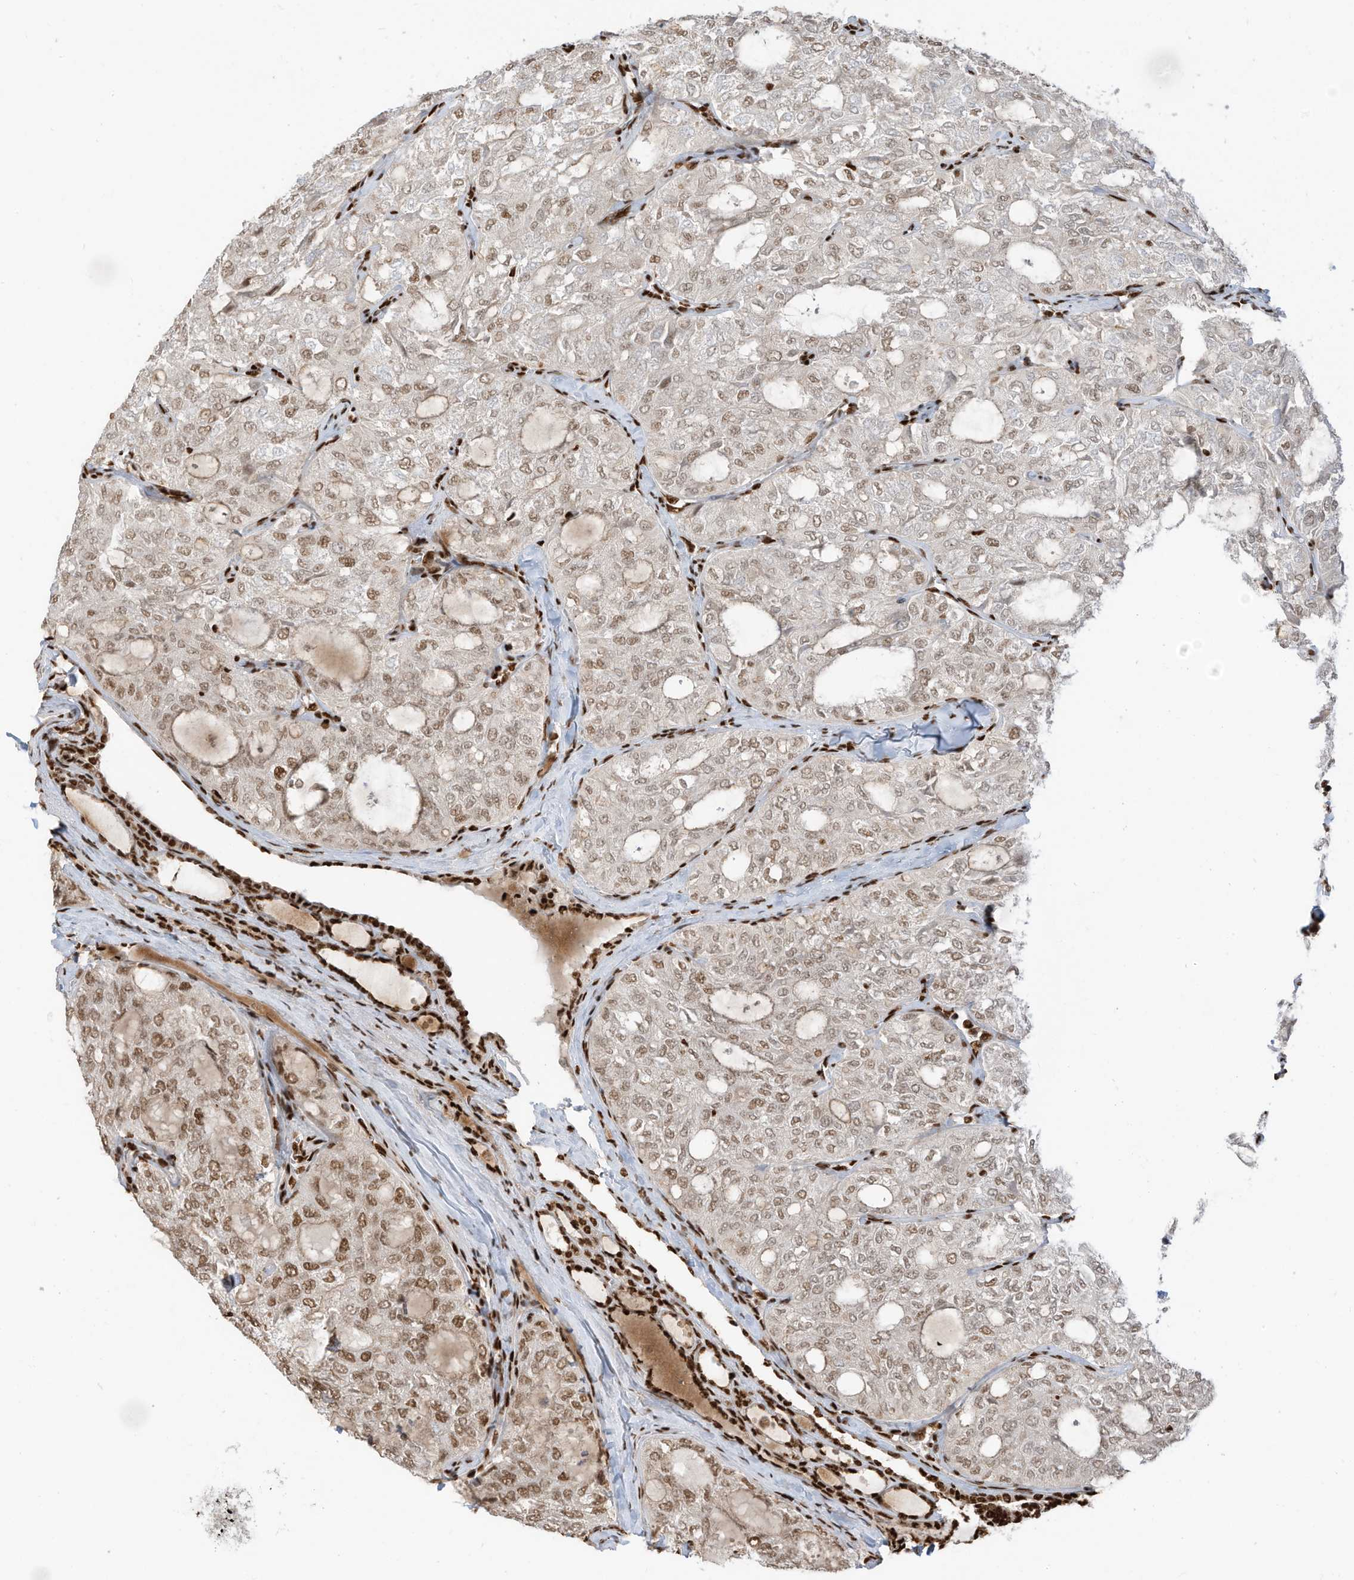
{"staining": {"intensity": "moderate", "quantity": ">75%", "location": "nuclear"}, "tissue": "thyroid cancer", "cell_type": "Tumor cells", "image_type": "cancer", "snomed": [{"axis": "morphology", "description": "Follicular adenoma carcinoma, NOS"}, {"axis": "topography", "description": "Thyroid gland"}], "caption": "Immunohistochemical staining of follicular adenoma carcinoma (thyroid) exhibits medium levels of moderate nuclear positivity in about >75% of tumor cells.", "gene": "SAMD15", "patient": {"sex": "male", "age": 75}}